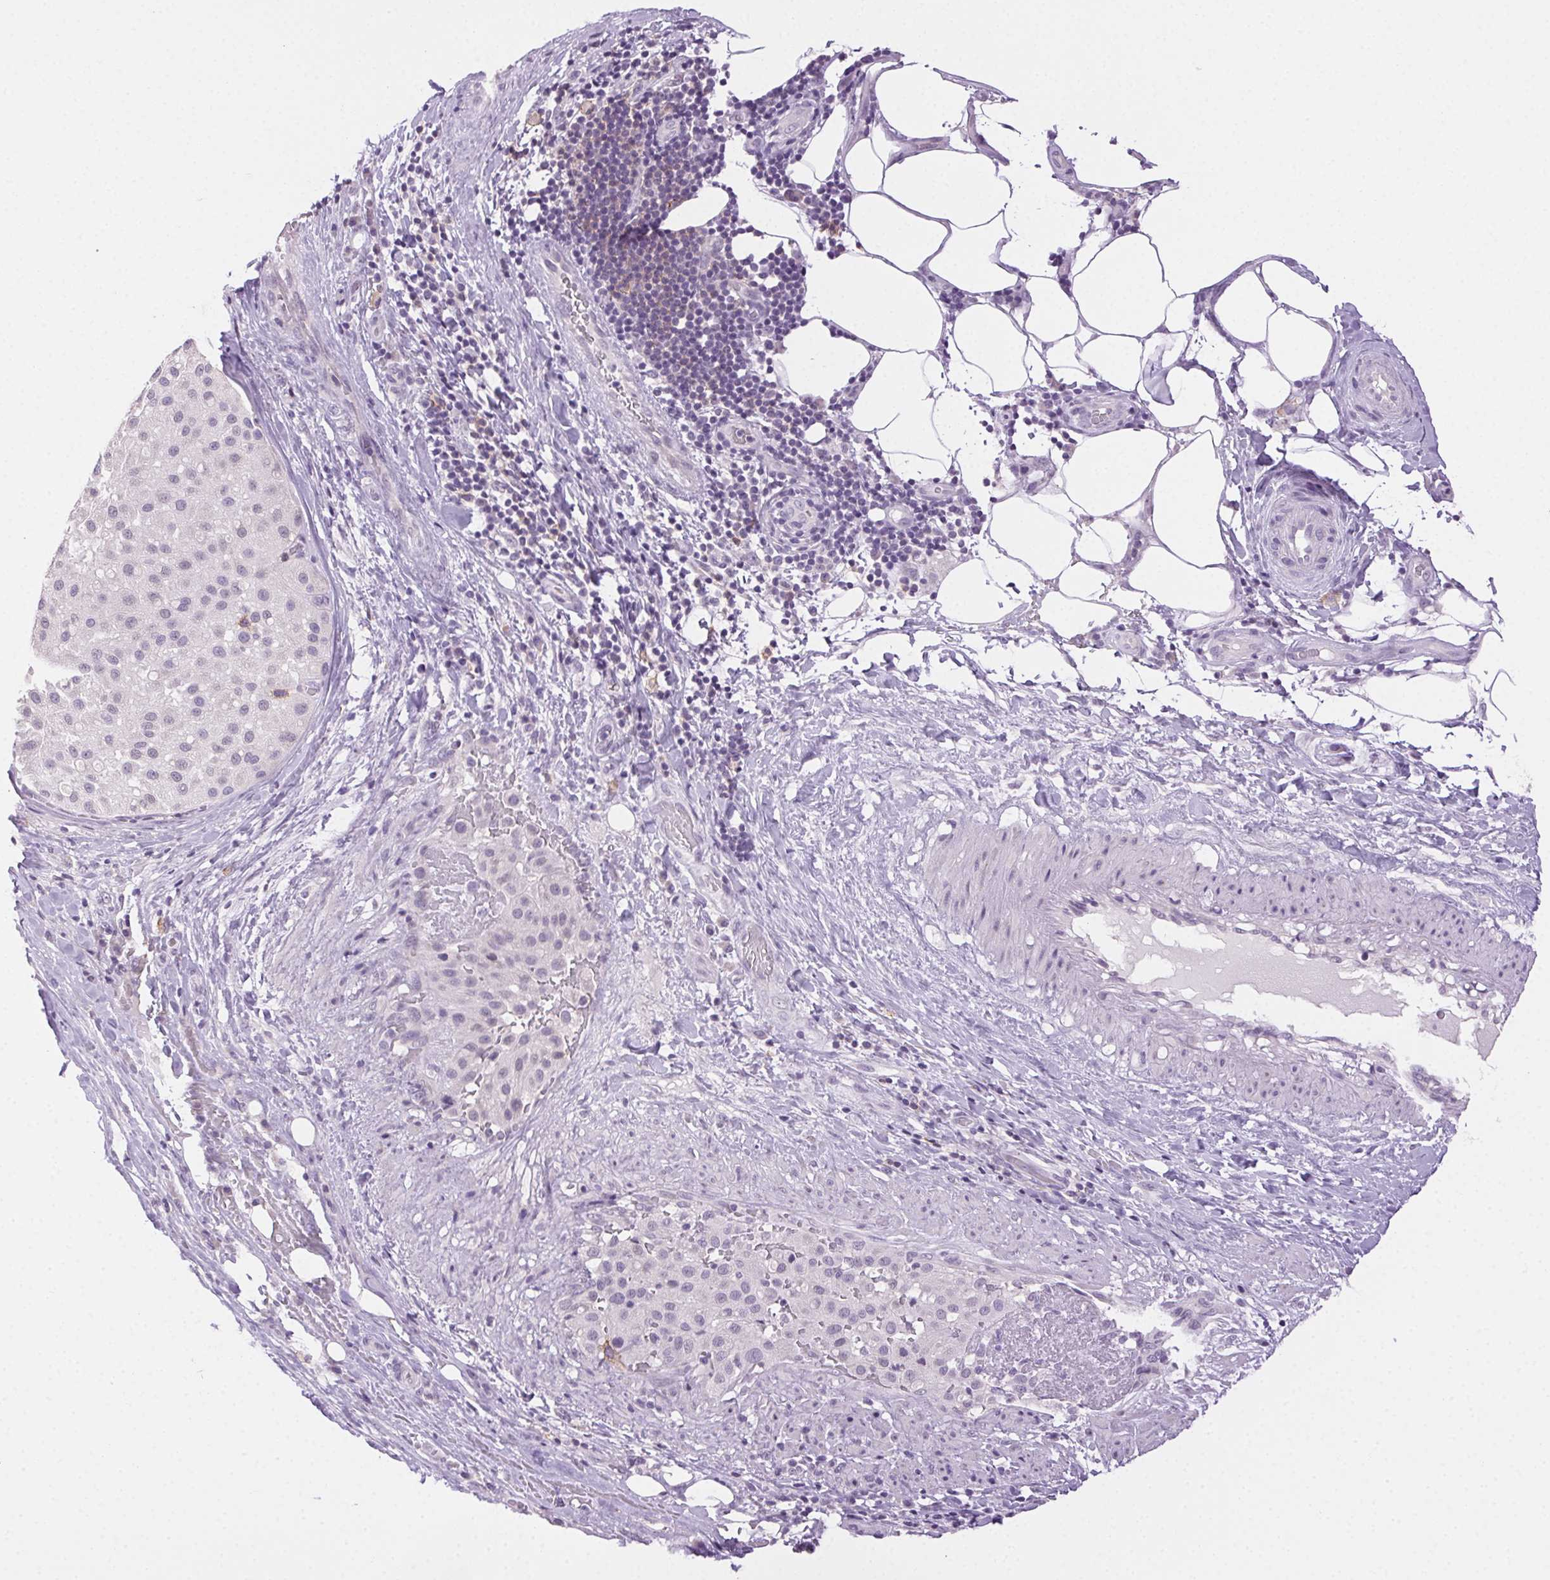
{"staining": {"intensity": "negative", "quantity": "none", "location": "none"}, "tissue": "melanoma", "cell_type": "Tumor cells", "image_type": "cancer", "snomed": [{"axis": "morphology", "description": "Malignant melanoma, Metastatic site"}, {"axis": "topography", "description": "Smooth muscle"}], "caption": "DAB immunohistochemical staining of malignant melanoma (metastatic site) shows no significant expression in tumor cells.", "gene": "AKAP5", "patient": {"sex": "male", "age": 41}}